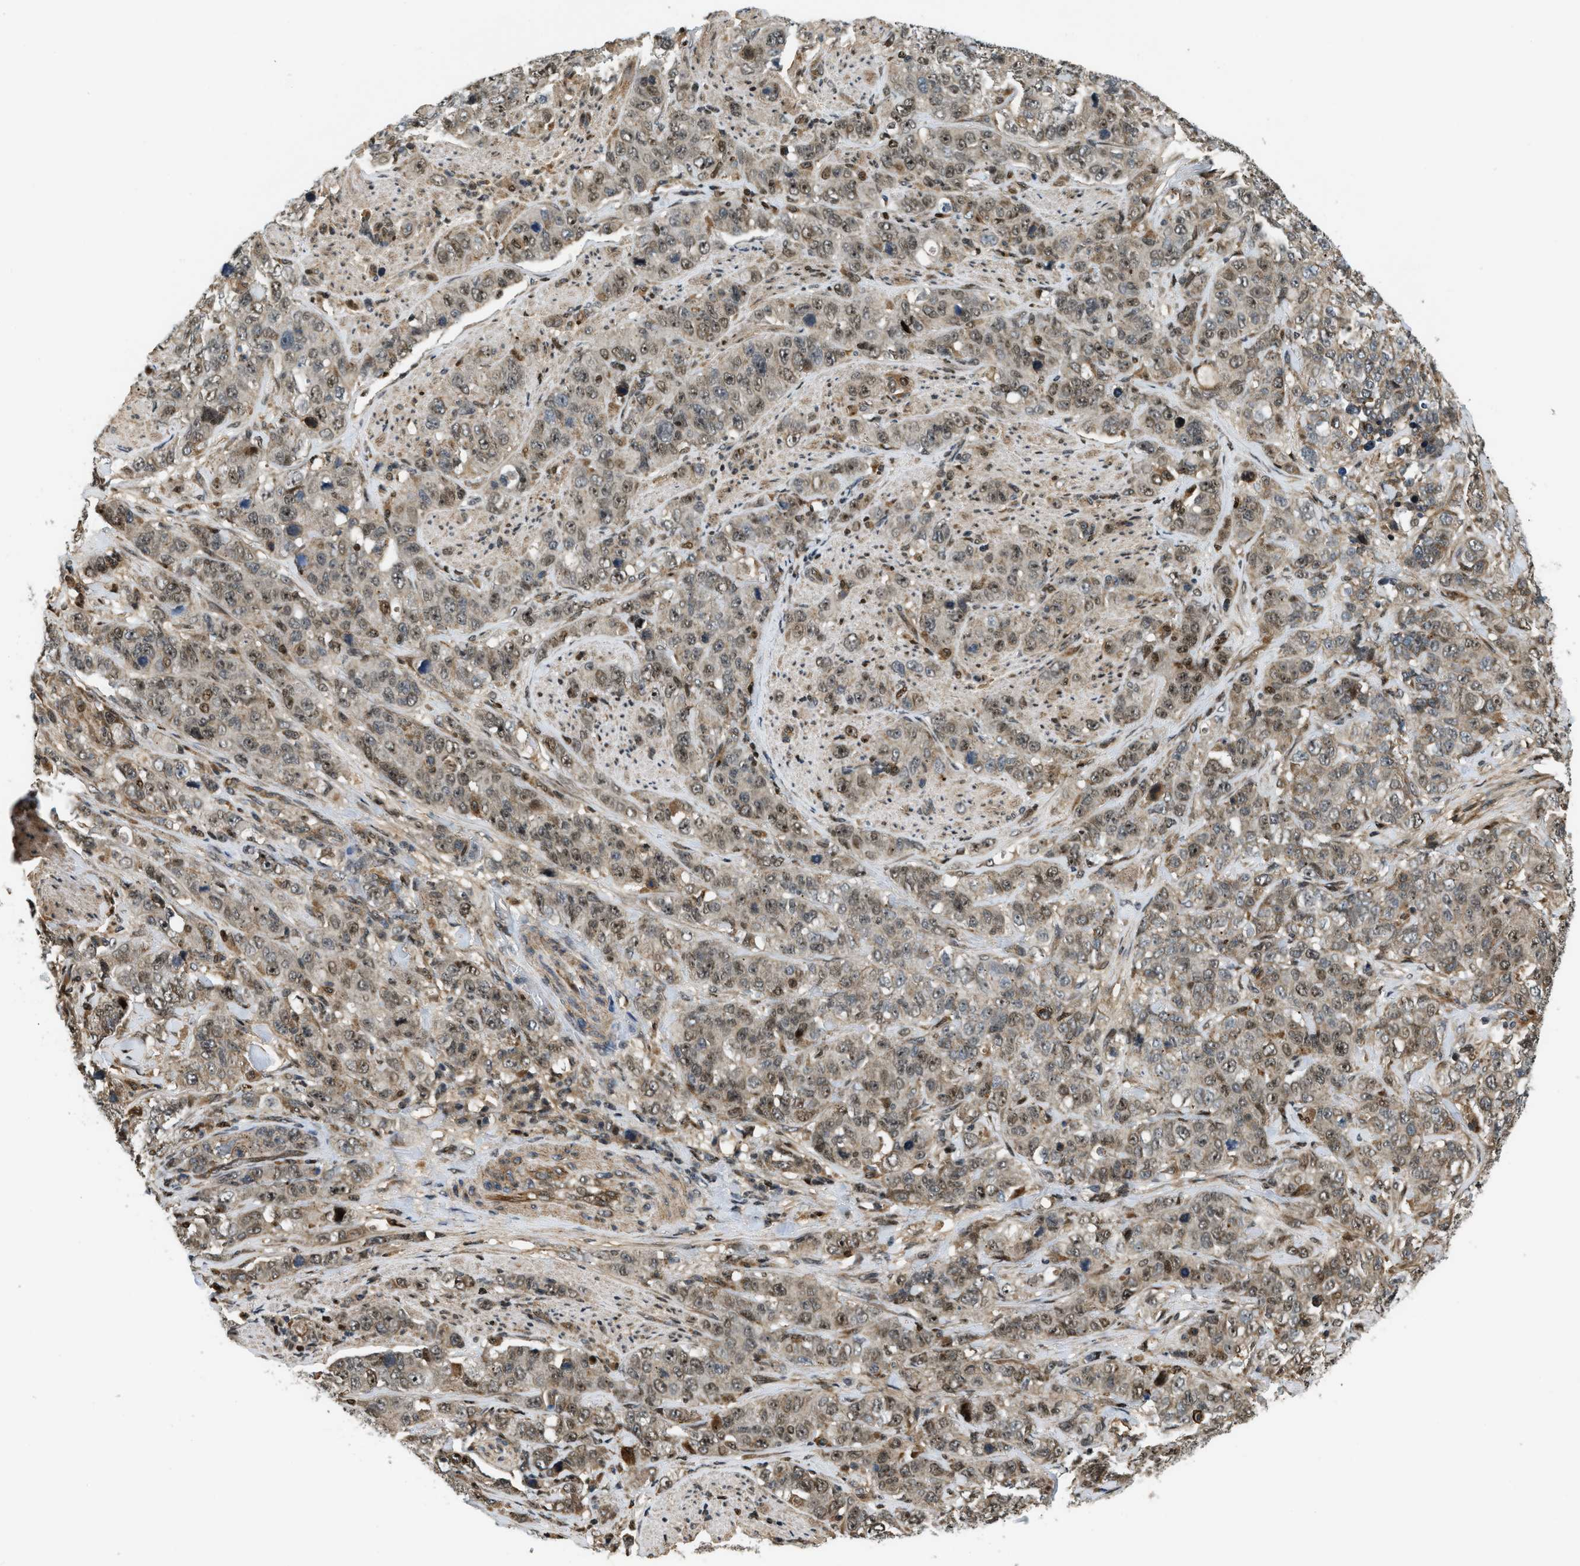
{"staining": {"intensity": "moderate", "quantity": "25%-75%", "location": "cytoplasmic/membranous,nuclear"}, "tissue": "stomach cancer", "cell_type": "Tumor cells", "image_type": "cancer", "snomed": [{"axis": "morphology", "description": "Adenocarcinoma, NOS"}, {"axis": "topography", "description": "Stomach"}], "caption": "A high-resolution image shows immunohistochemistry (IHC) staining of adenocarcinoma (stomach), which demonstrates moderate cytoplasmic/membranous and nuclear positivity in about 25%-75% of tumor cells.", "gene": "LTA4H", "patient": {"sex": "male", "age": 48}}